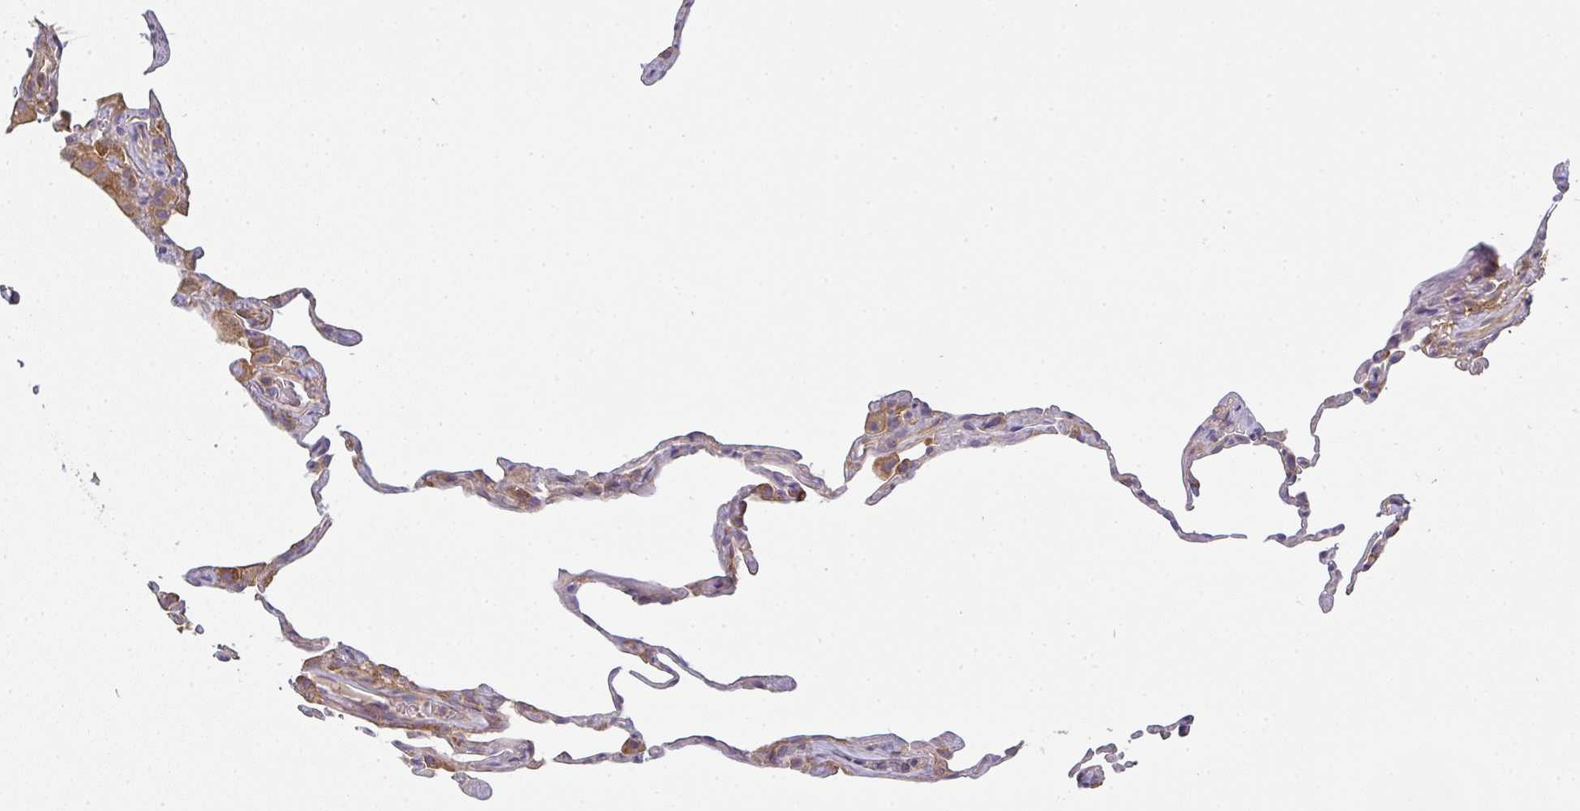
{"staining": {"intensity": "moderate", "quantity": "25%-75%", "location": "cytoplasmic/membranous"}, "tissue": "lung", "cell_type": "Alveolar cells", "image_type": "normal", "snomed": [{"axis": "morphology", "description": "Normal tissue, NOS"}, {"axis": "topography", "description": "Lung"}], "caption": "Alveolar cells demonstrate moderate cytoplasmic/membranous expression in about 25%-75% of cells in unremarkable lung. (brown staining indicates protein expression, while blue staining denotes nuclei).", "gene": "SNX5", "patient": {"sex": "female", "age": 57}}